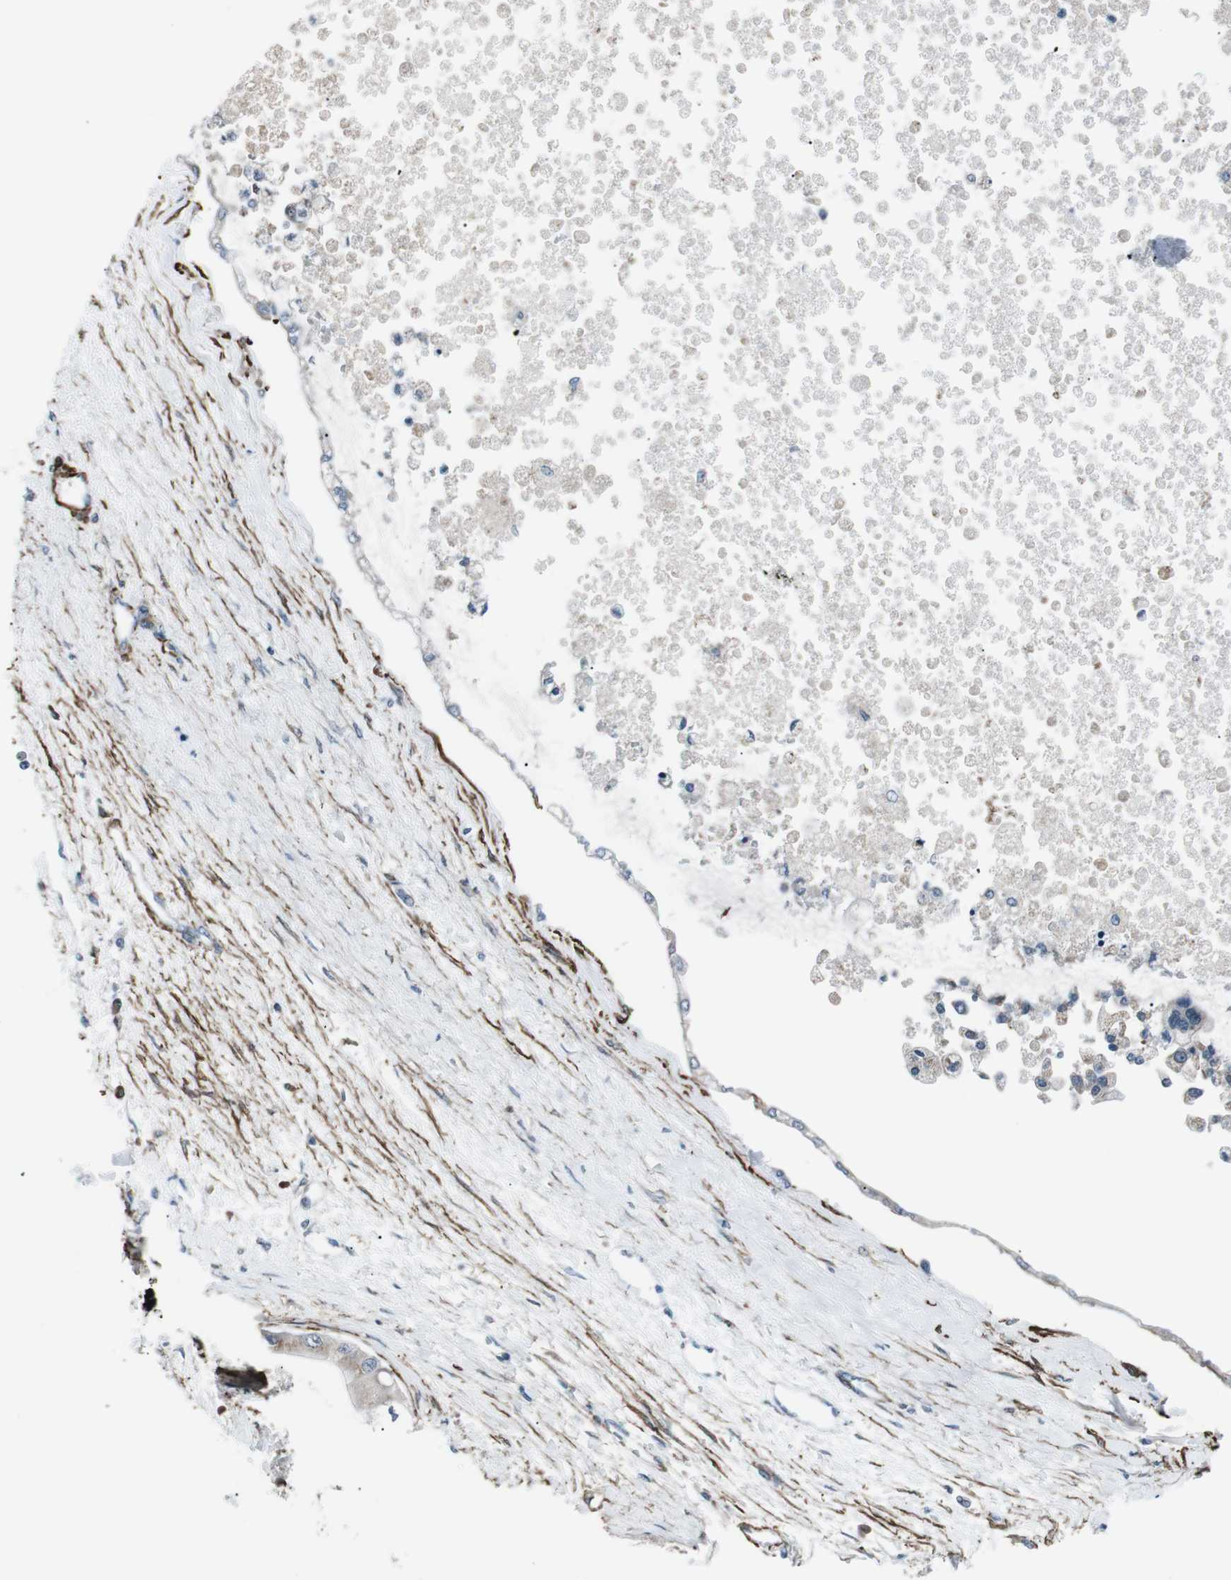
{"staining": {"intensity": "moderate", "quantity": "25%-75%", "location": "cytoplasmic/membranous"}, "tissue": "liver cancer", "cell_type": "Tumor cells", "image_type": "cancer", "snomed": [{"axis": "morphology", "description": "Cholangiocarcinoma"}, {"axis": "topography", "description": "Liver"}], "caption": "DAB immunohistochemical staining of liver cancer (cholangiocarcinoma) demonstrates moderate cytoplasmic/membranous protein expression in approximately 25%-75% of tumor cells. (Brightfield microscopy of DAB IHC at high magnification).", "gene": "PDLIM5", "patient": {"sex": "male", "age": 50}}